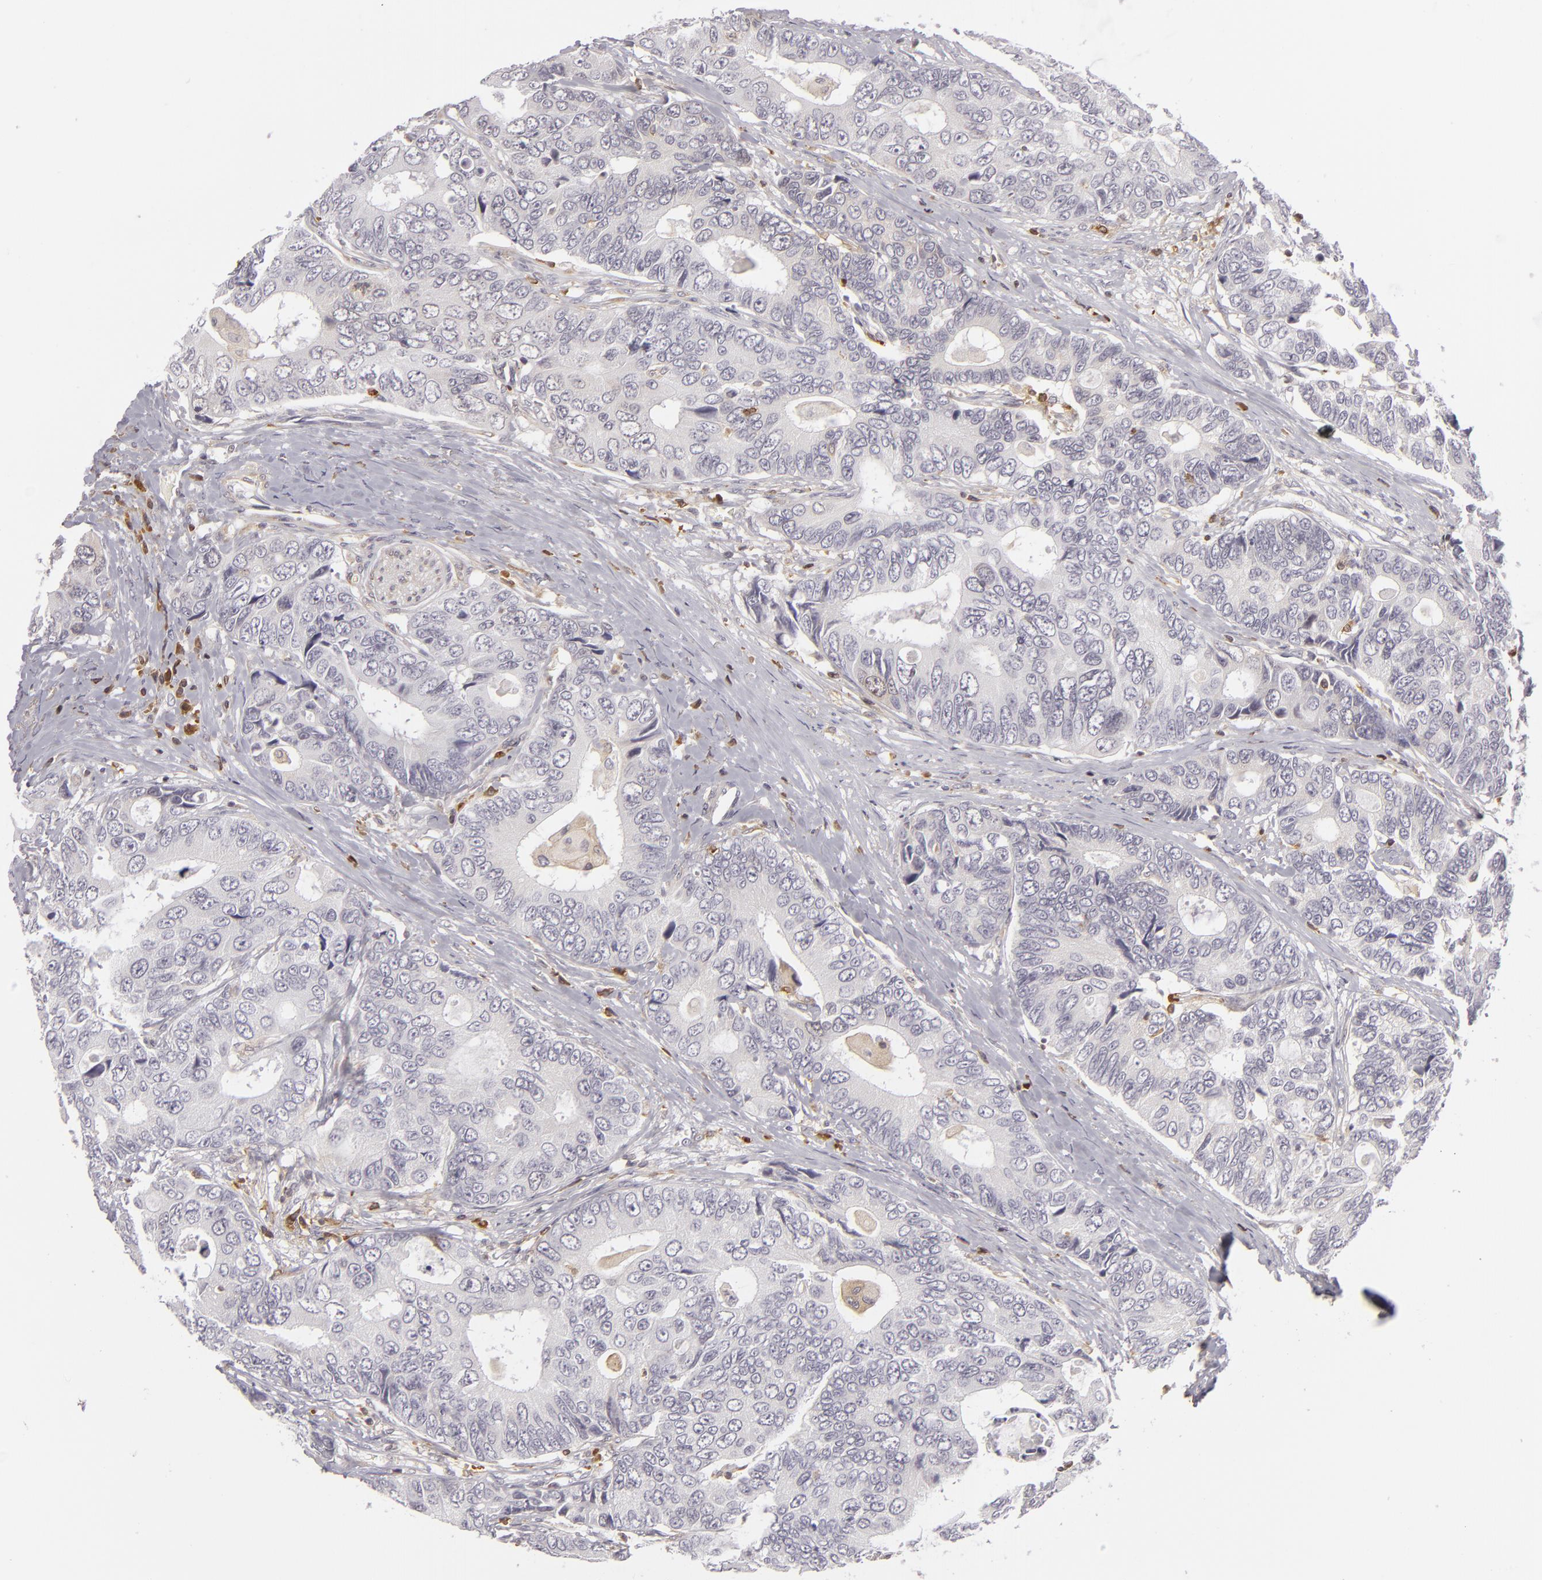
{"staining": {"intensity": "negative", "quantity": "none", "location": "none"}, "tissue": "colorectal cancer", "cell_type": "Tumor cells", "image_type": "cancer", "snomed": [{"axis": "morphology", "description": "Adenocarcinoma, NOS"}, {"axis": "topography", "description": "Rectum"}], "caption": "Tumor cells show no significant positivity in colorectal adenocarcinoma.", "gene": "APOBEC3G", "patient": {"sex": "female", "age": 67}}